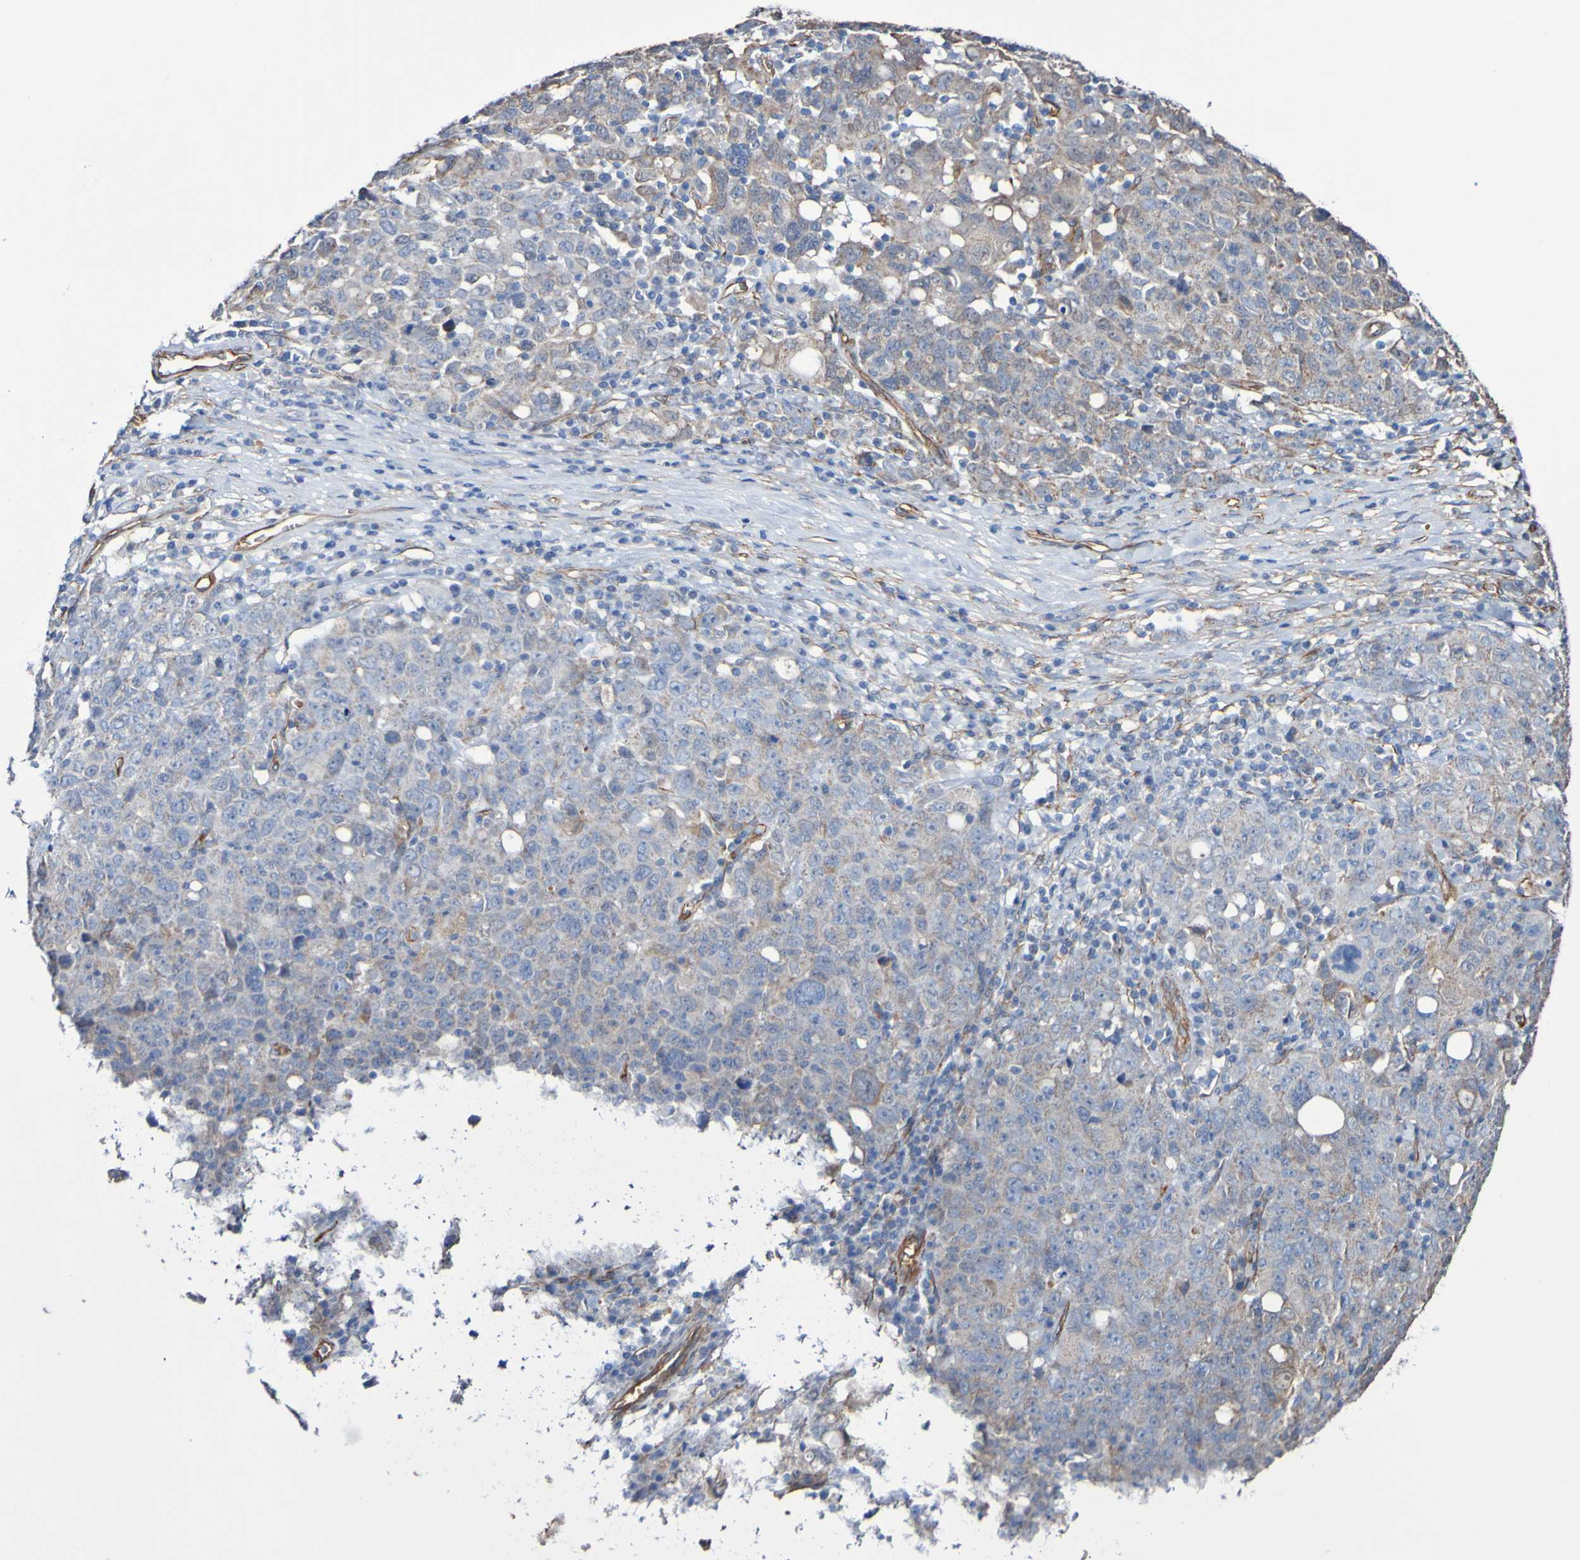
{"staining": {"intensity": "weak", "quantity": "25%-75%", "location": "cytoplasmic/membranous"}, "tissue": "ovarian cancer", "cell_type": "Tumor cells", "image_type": "cancer", "snomed": [{"axis": "morphology", "description": "Carcinoma, endometroid"}, {"axis": "topography", "description": "Ovary"}], "caption": "The immunohistochemical stain labels weak cytoplasmic/membranous staining in tumor cells of ovarian cancer (endometroid carcinoma) tissue. (DAB (3,3'-diaminobenzidine) = brown stain, brightfield microscopy at high magnification).", "gene": "ELMOD3", "patient": {"sex": "female", "age": 62}}